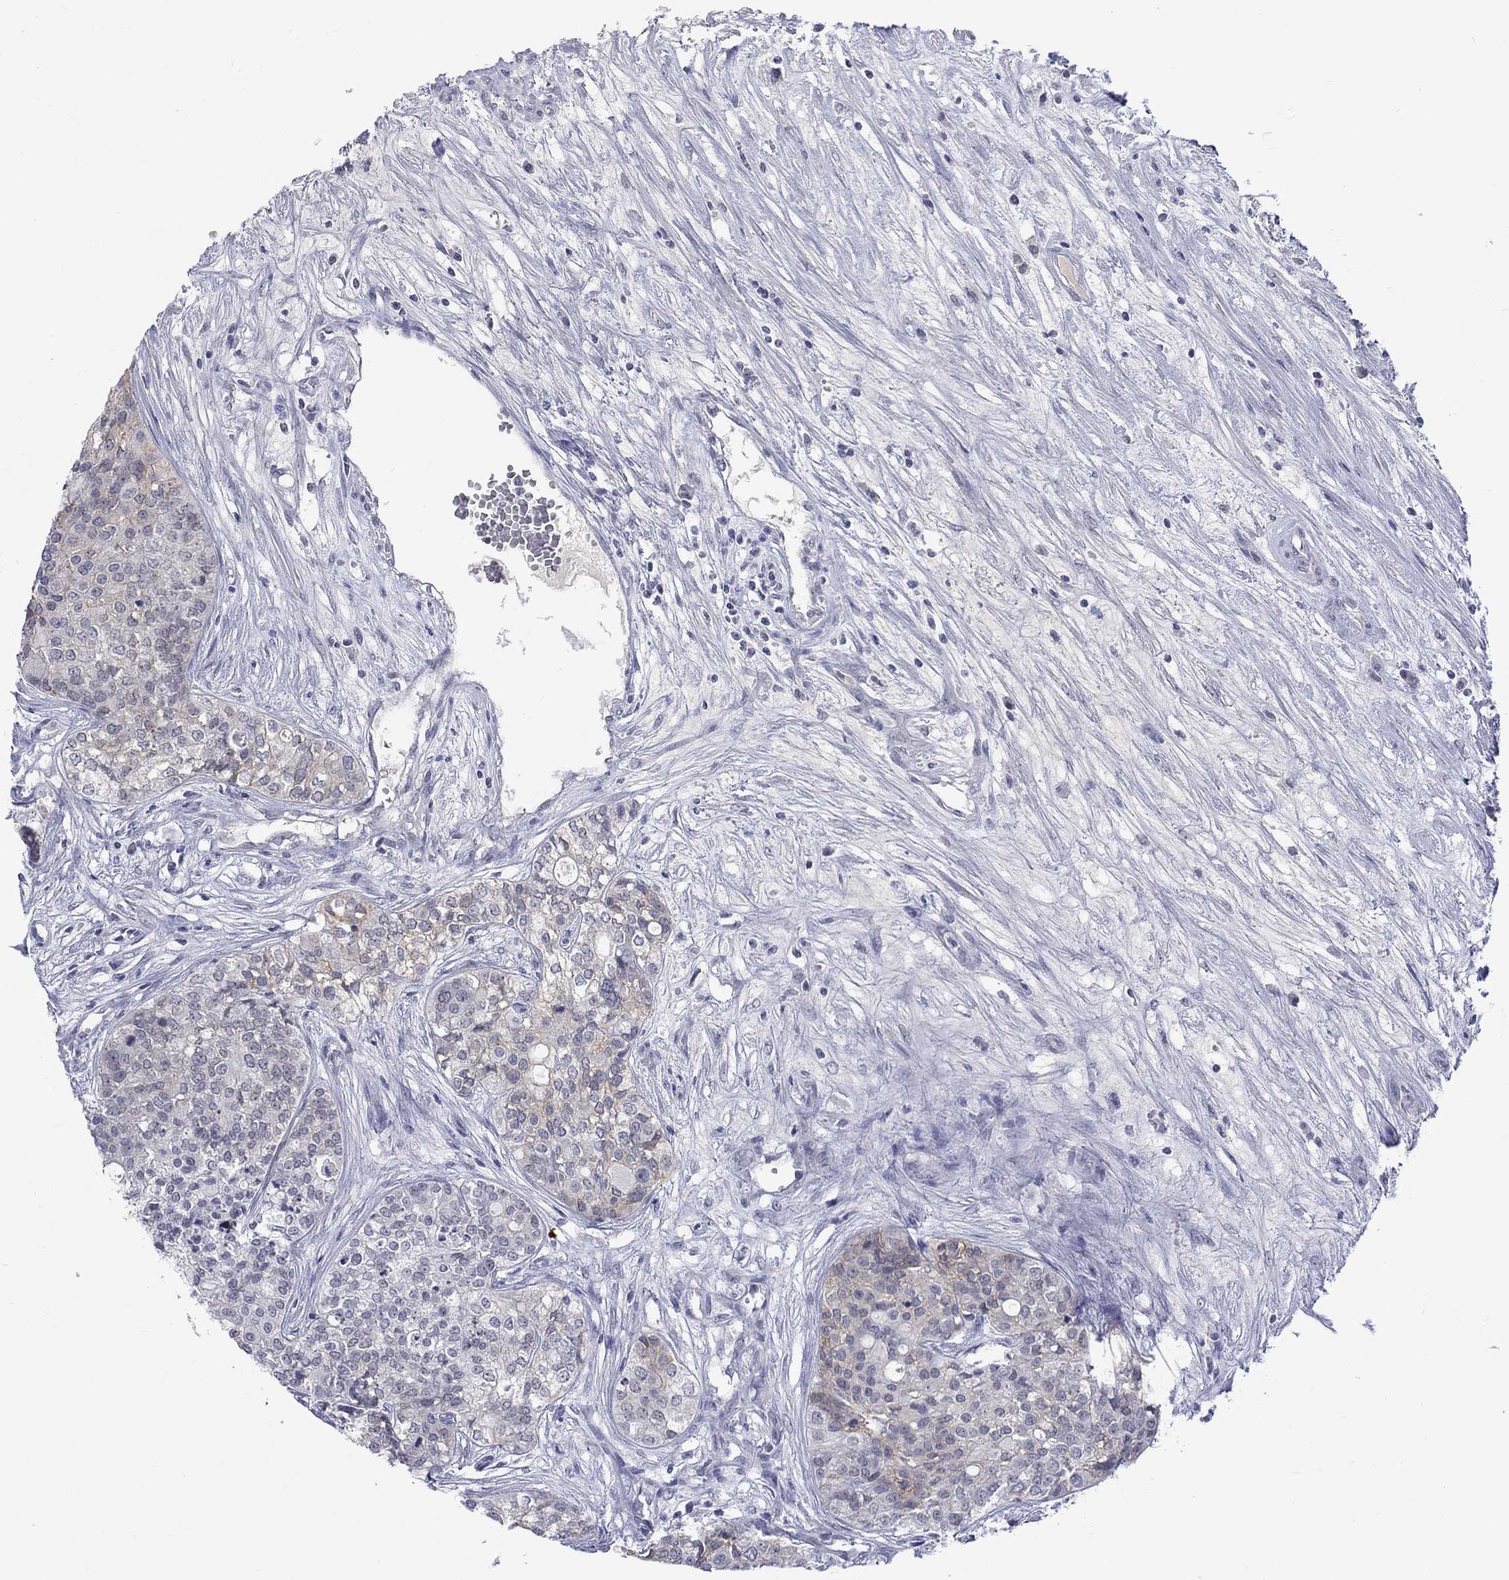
{"staining": {"intensity": "weak", "quantity": "25%-75%", "location": "cytoplasmic/membranous"}, "tissue": "carcinoid", "cell_type": "Tumor cells", "image_type": "cancer", "snomed": [{"axis": "morphology", "description": "Carcinoid, malignant, NOS"}, {"axis": "topography", "description": "Colon"}], "caption": "Human carcinoid stained with a brown dye shows weak cytoplasmic/membranous positive staining in about 25%-75% of tumor cells.", "gene": "NSMF", "patient": {"sex": "male", "age": 81}}